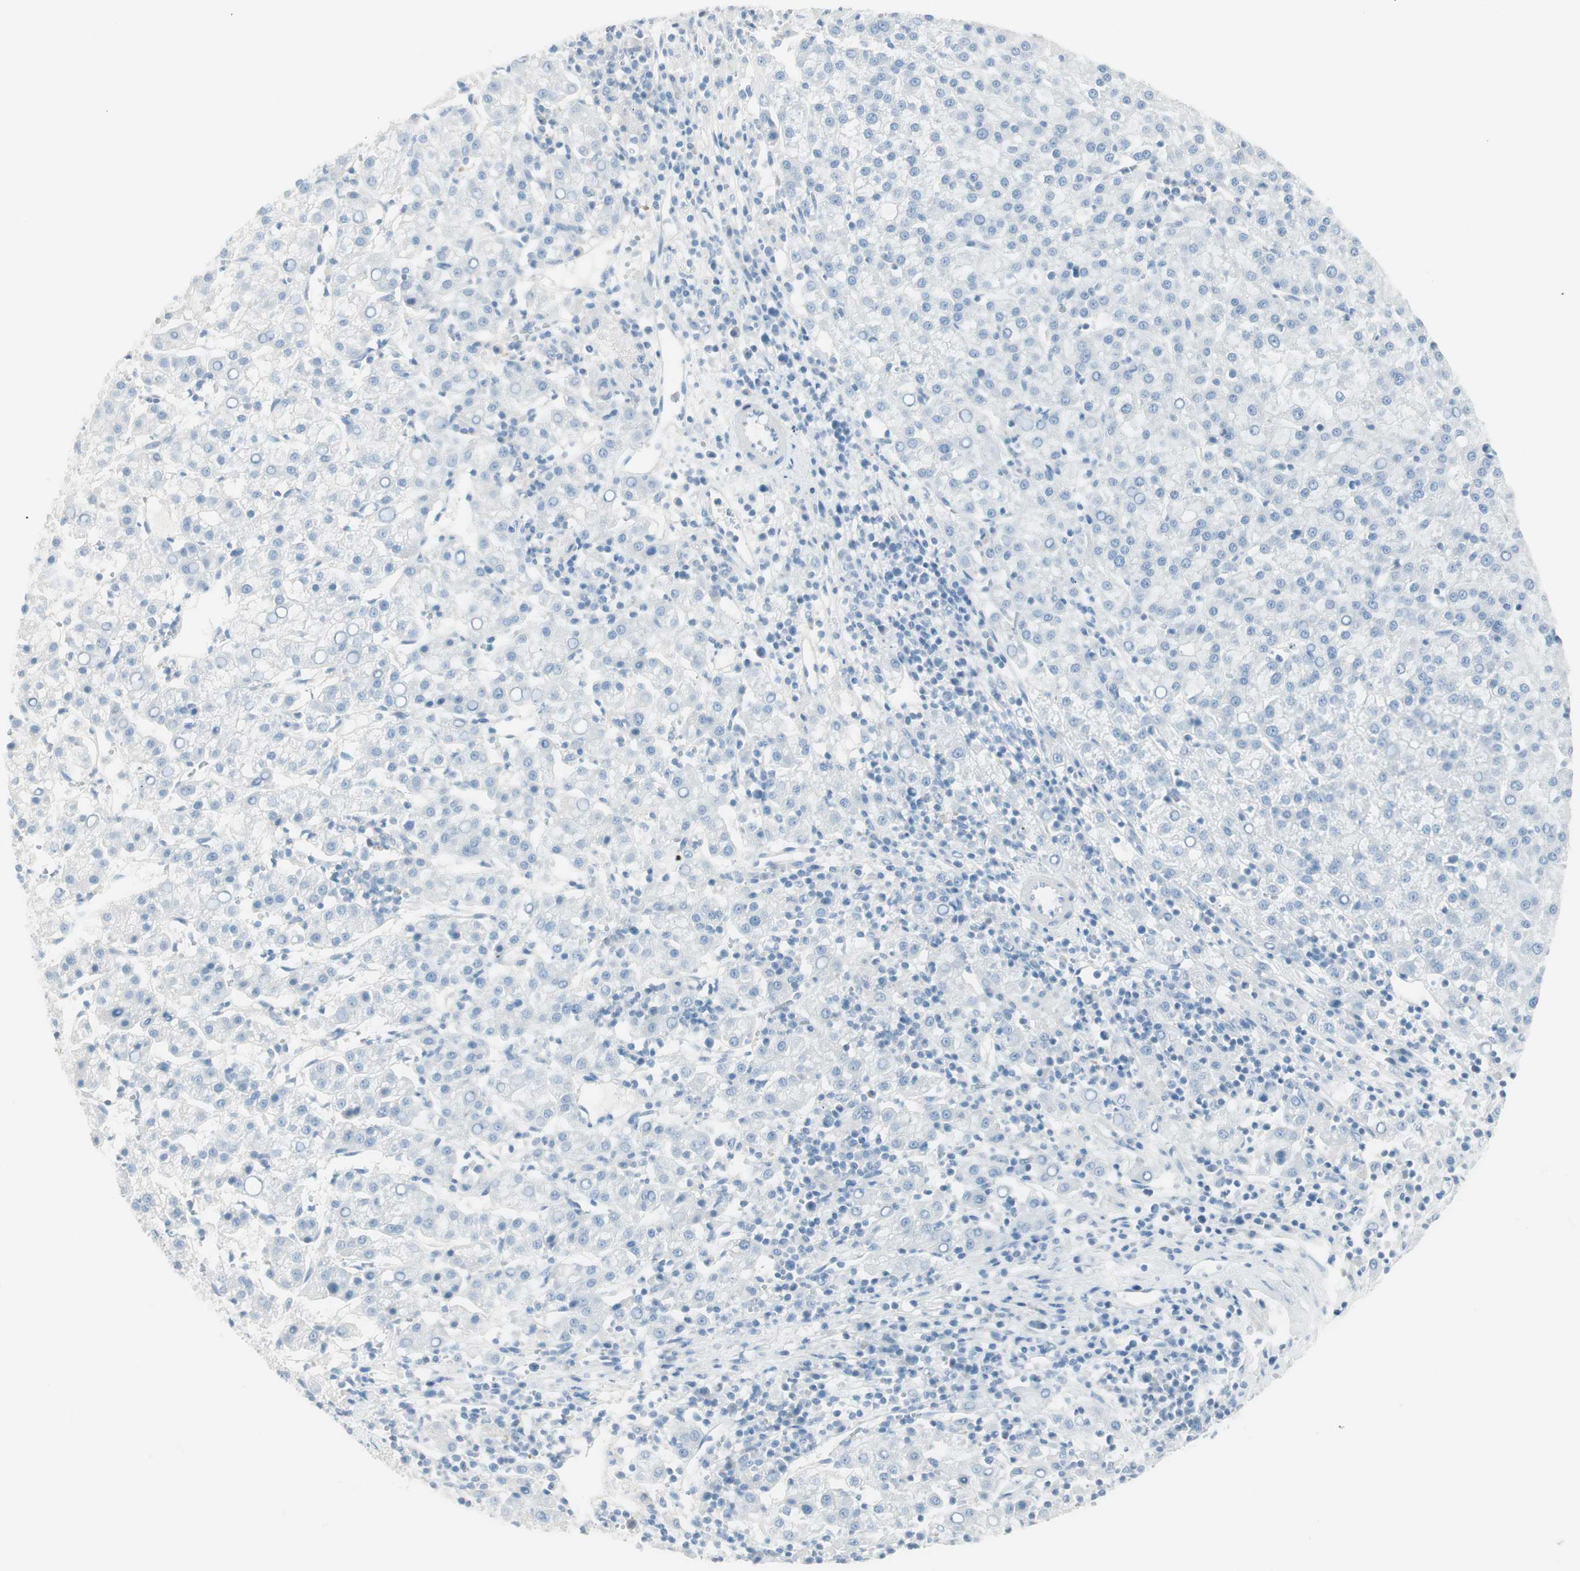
{"staining": {"intensity": "negative", "quantity": "none", "location": "none"}, "tissue": "liver cancer", "cell_type": "Tumor cells", "image_type": "cancer", "snomed": [{"axis": "morphology", "description": "Carcinoma, Hepatocellular, NOS"}, {"axis": "topography", "description": "Liver"}], "caption": "Immunohistochemical staining of hepatocellular carcinoma (liver) displays no significant positivity in tumor cells.", "gene": "ITLN2", "patient": {"sex": "female", "age": 58}}